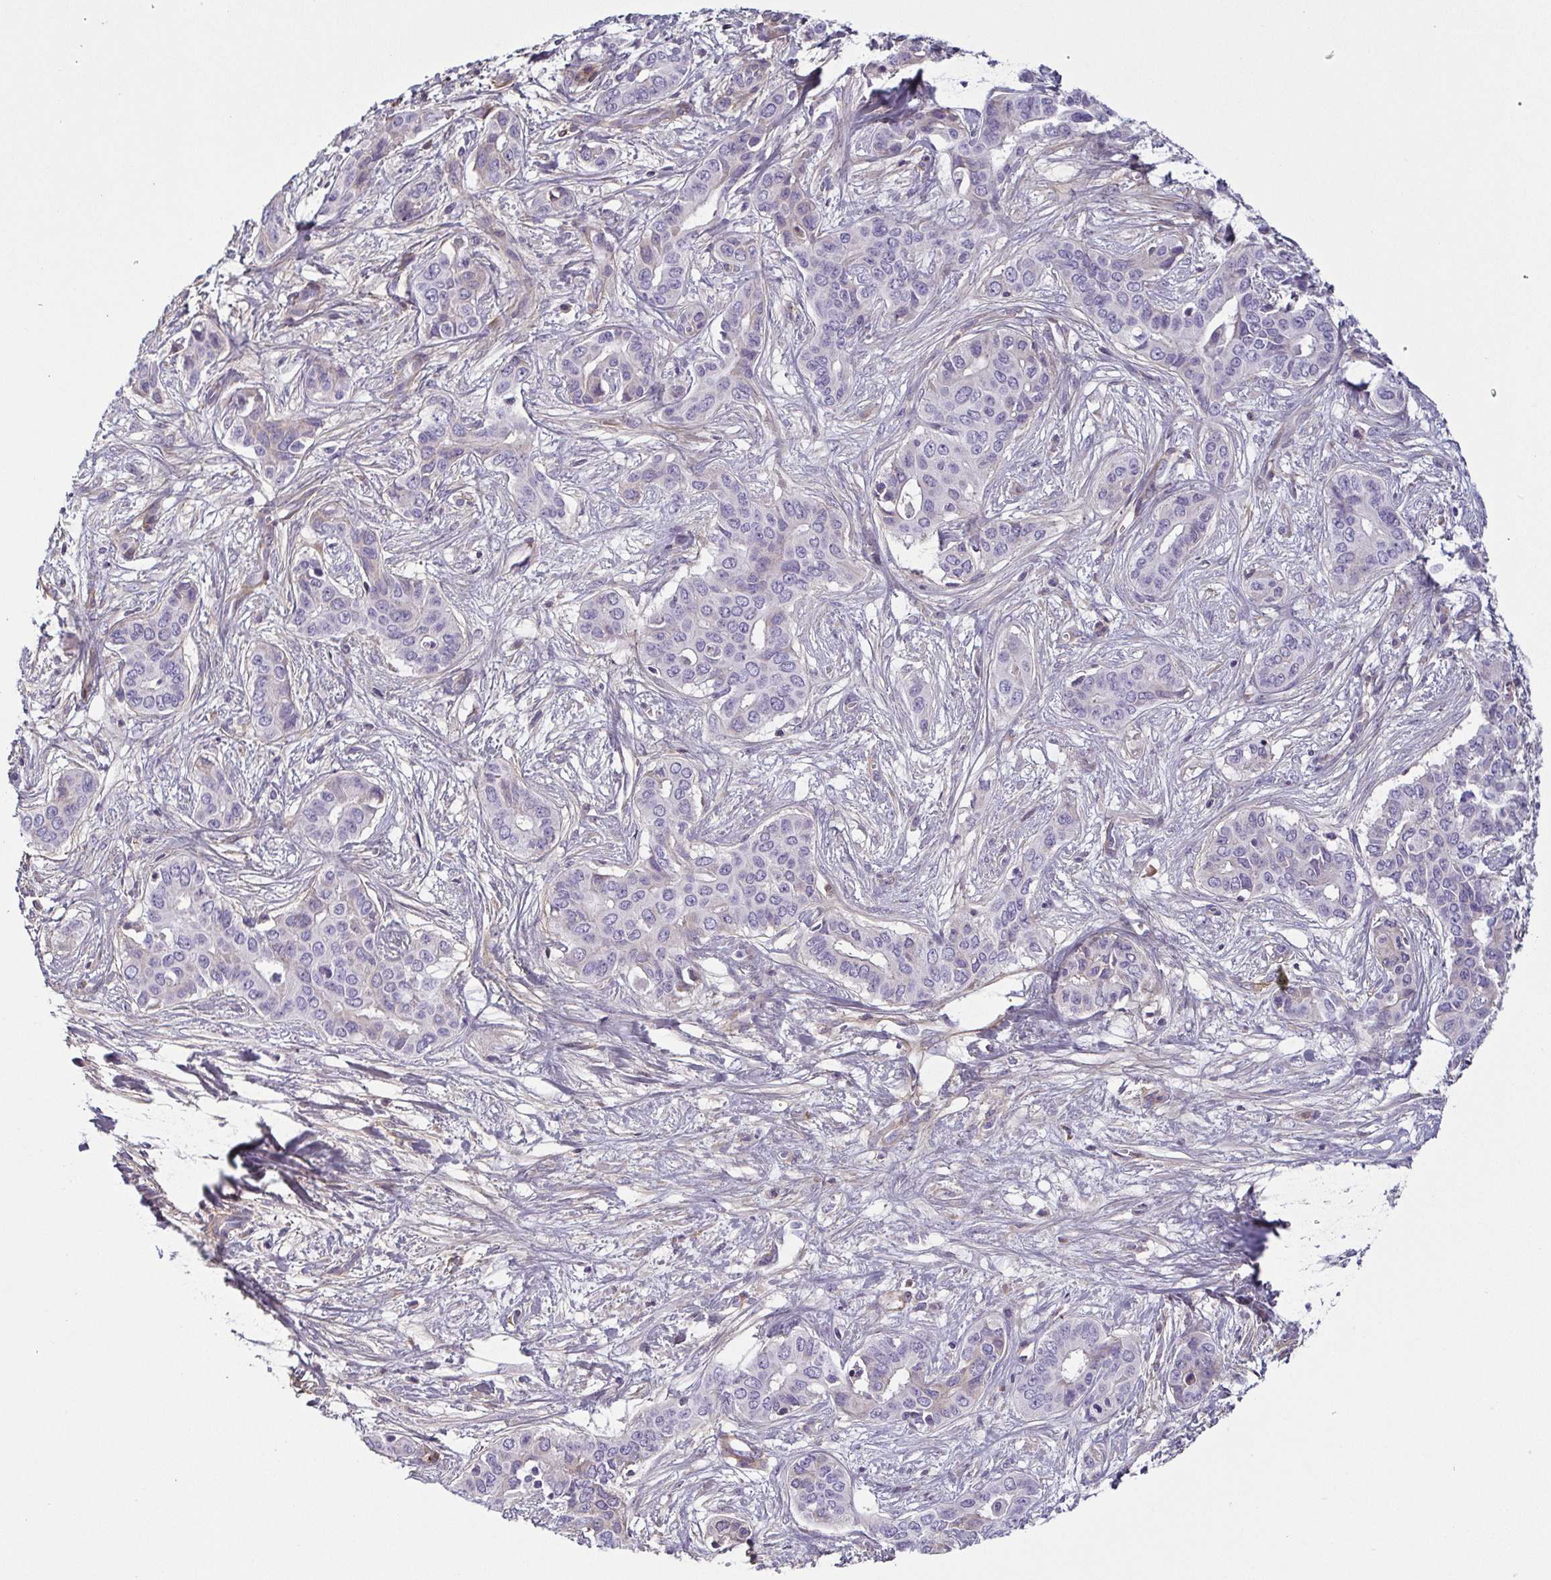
{"staining": {"intensity": "negative", "quantity": "none", "location": "none"}, "tissue": "liver cancer", "cell_type": "Tumor cells", "image_type": "cancer", "snomed": [{"axis": "morphology", "description": "Cholangiocarcinoma"}, {"axis": "topography", "description": "Liver"}], "caption": "There is no significant positivity in tumor cells of liver cholangiocarcinoma.", "gene": "ECM1", "patient": {"sex": "female", "age": 65}}